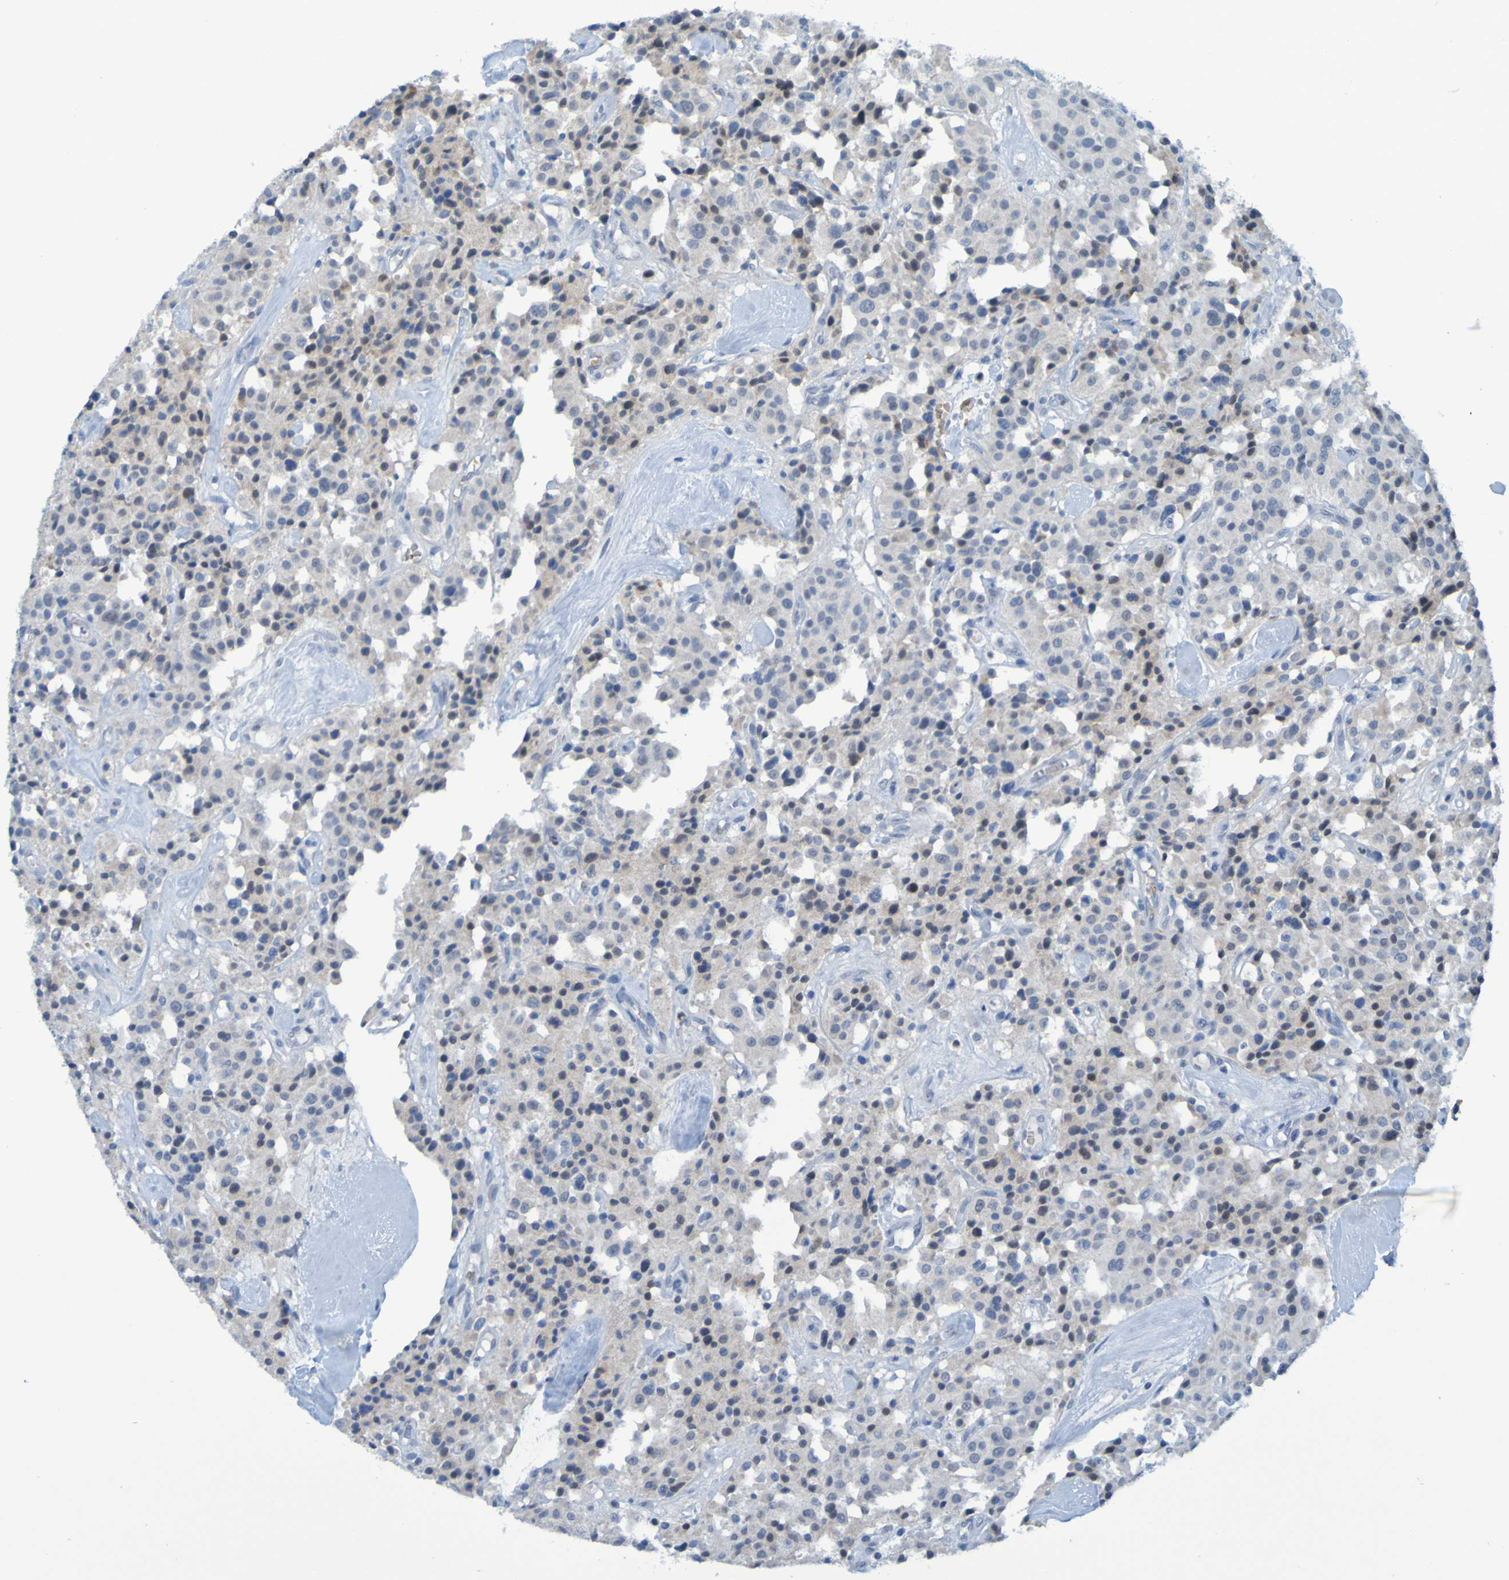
{"staining": {"intensity": "negative", "quantity": "none", "location": "none"}, "tissue": "carcinoid", "cell_type": "Tumor cells", "image_type": "cancer", "snomed": [{"axis": "morphology", "description": "Carcinoid, malignant, NOS"}, {"axis": "topography", "description": "Lung"}], "caption": "There is no significant staining in tumor cells of malignant carcinoid.", "gene": "USP36", "patient": {"sex": "male", "age": 30}}